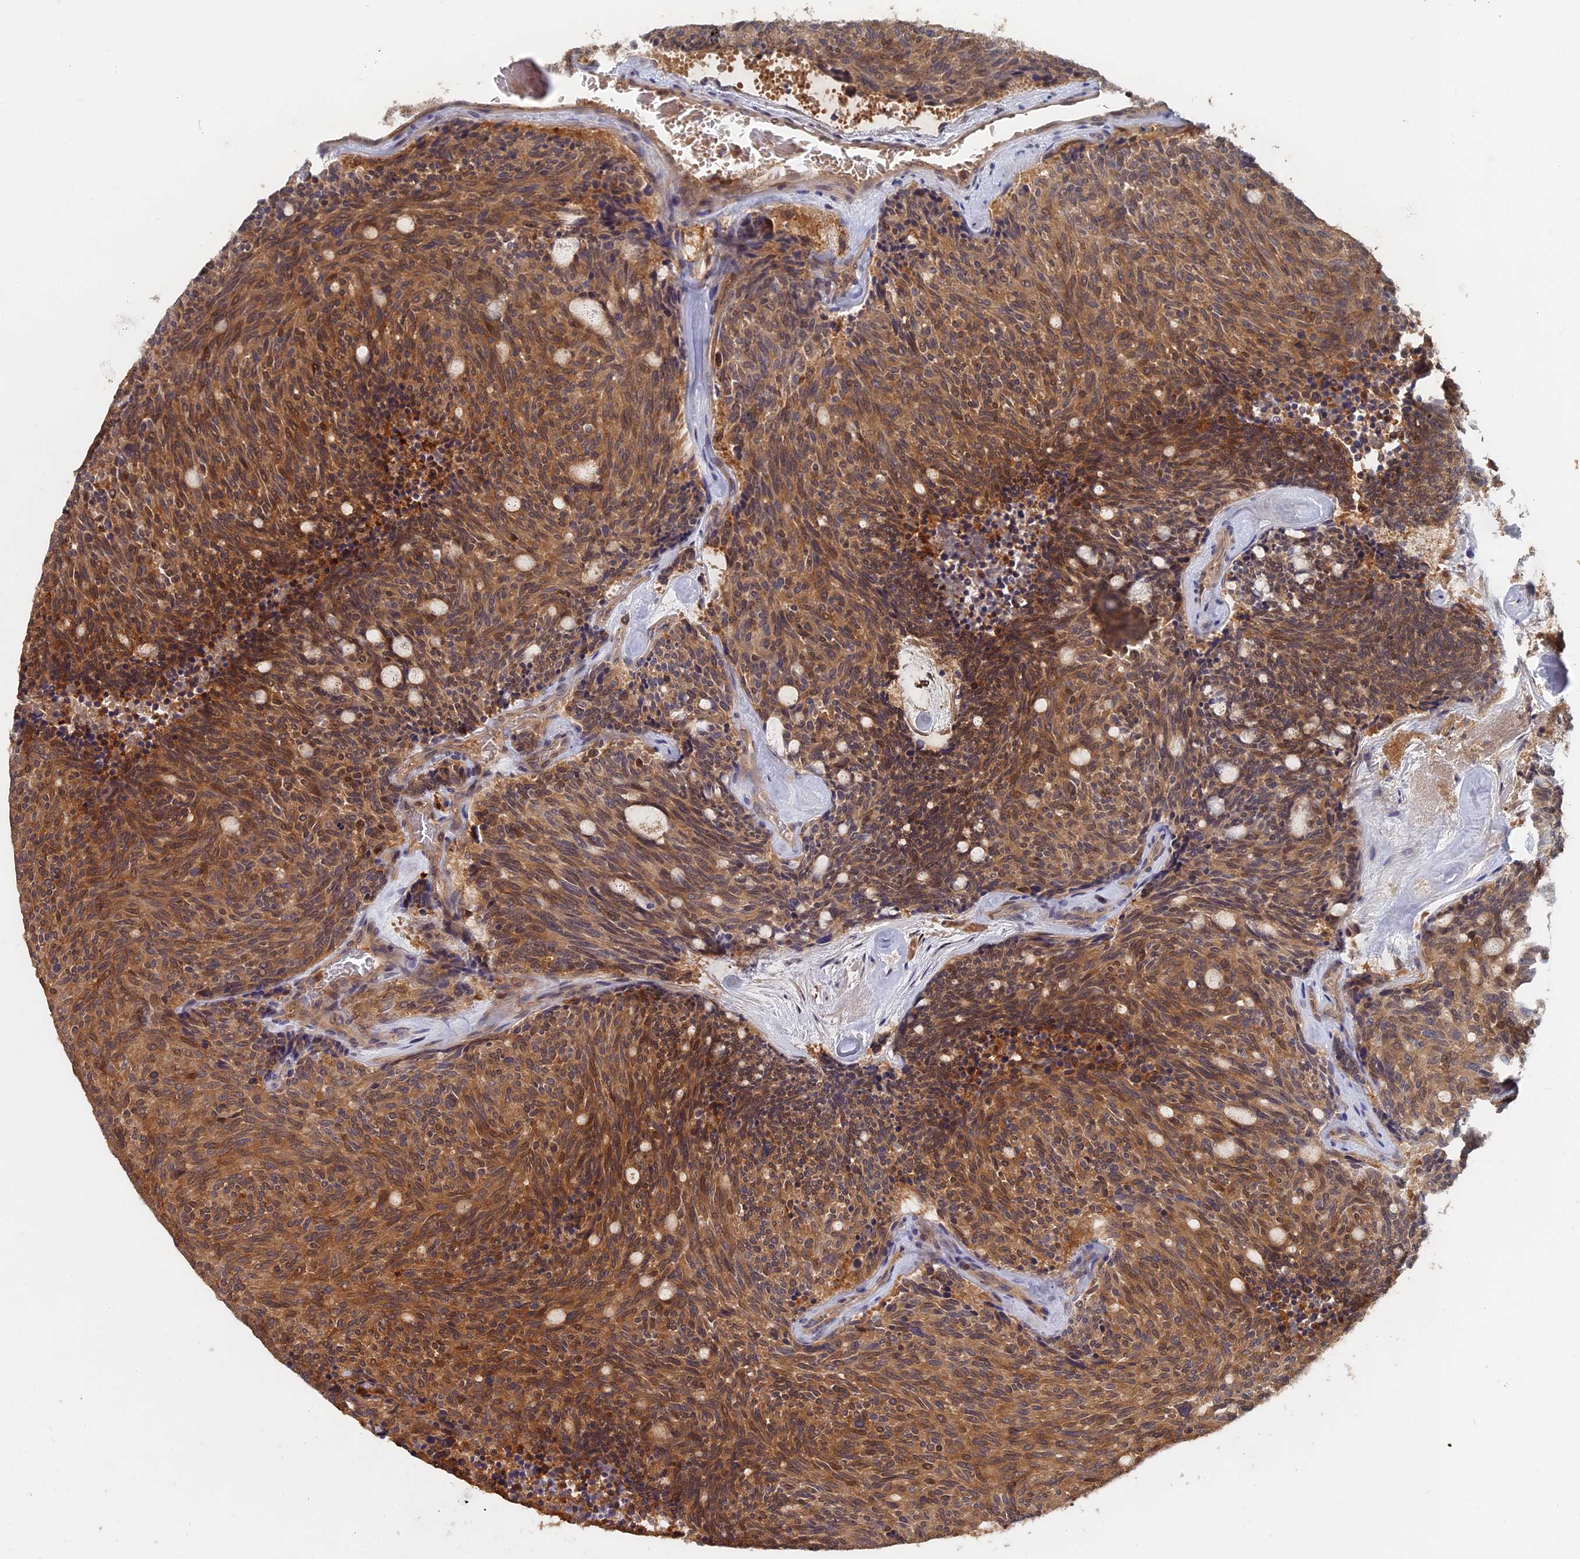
{"staining": {"intensity": "moderate", "quantity": ">75%", "location": "cytoplasmic/membranous"}, "tissue": "carcinoid", "cell_type": "Tumor cells", "image_type": "cancer", "snomed": [{"axis": "morphology", "description": "Carcinoid, malignant, NOS"}, {"axis": "topography", "description": "Pancreas"}], "caption": "Brown immunohistochemical staining in human carcinoid (malignant) demonstrates moderate cytoplasmic/membranous positivity in approximately >75% of tumor cells.", "gene": "BLVRA", "patient": {"sex": "female", "age": 54}}